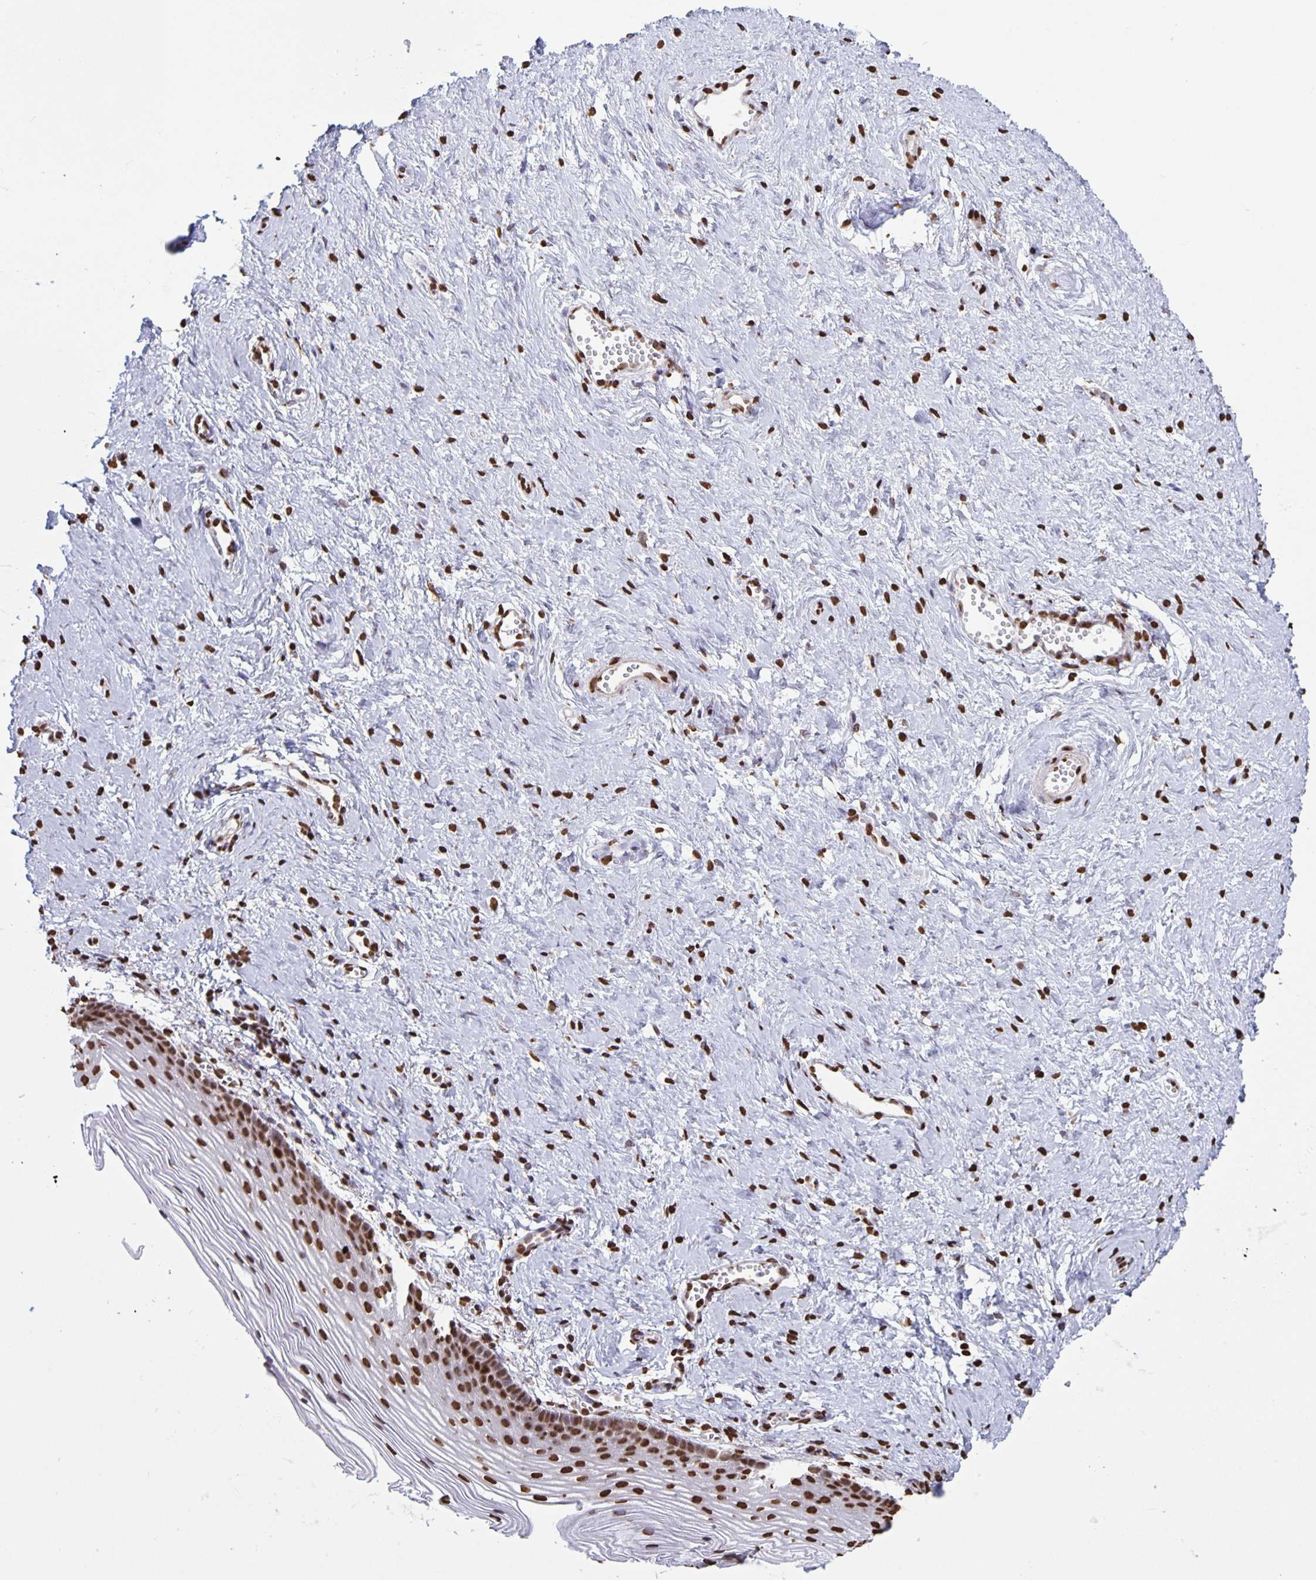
{"staining": {"intensity": "strong", "quantity": ">75%", "location": "nuclear"}, "tissue": "vagina", "cell_type": "Squamous epithelial cells", "image_type": "normal", "snomed": [{"axis": "morphology", "description": "Normal tissue, NOS"}, {"axis": "topography", "description": "Vagina"}], "caption": "DAB immunohistochemical staining of benign human vagina exhibits strong nuclear protein positivity in approximately >75% of squamous epithelial cells.", "gene": "DUT", "patient": {"sex": "female", "age": 56}}